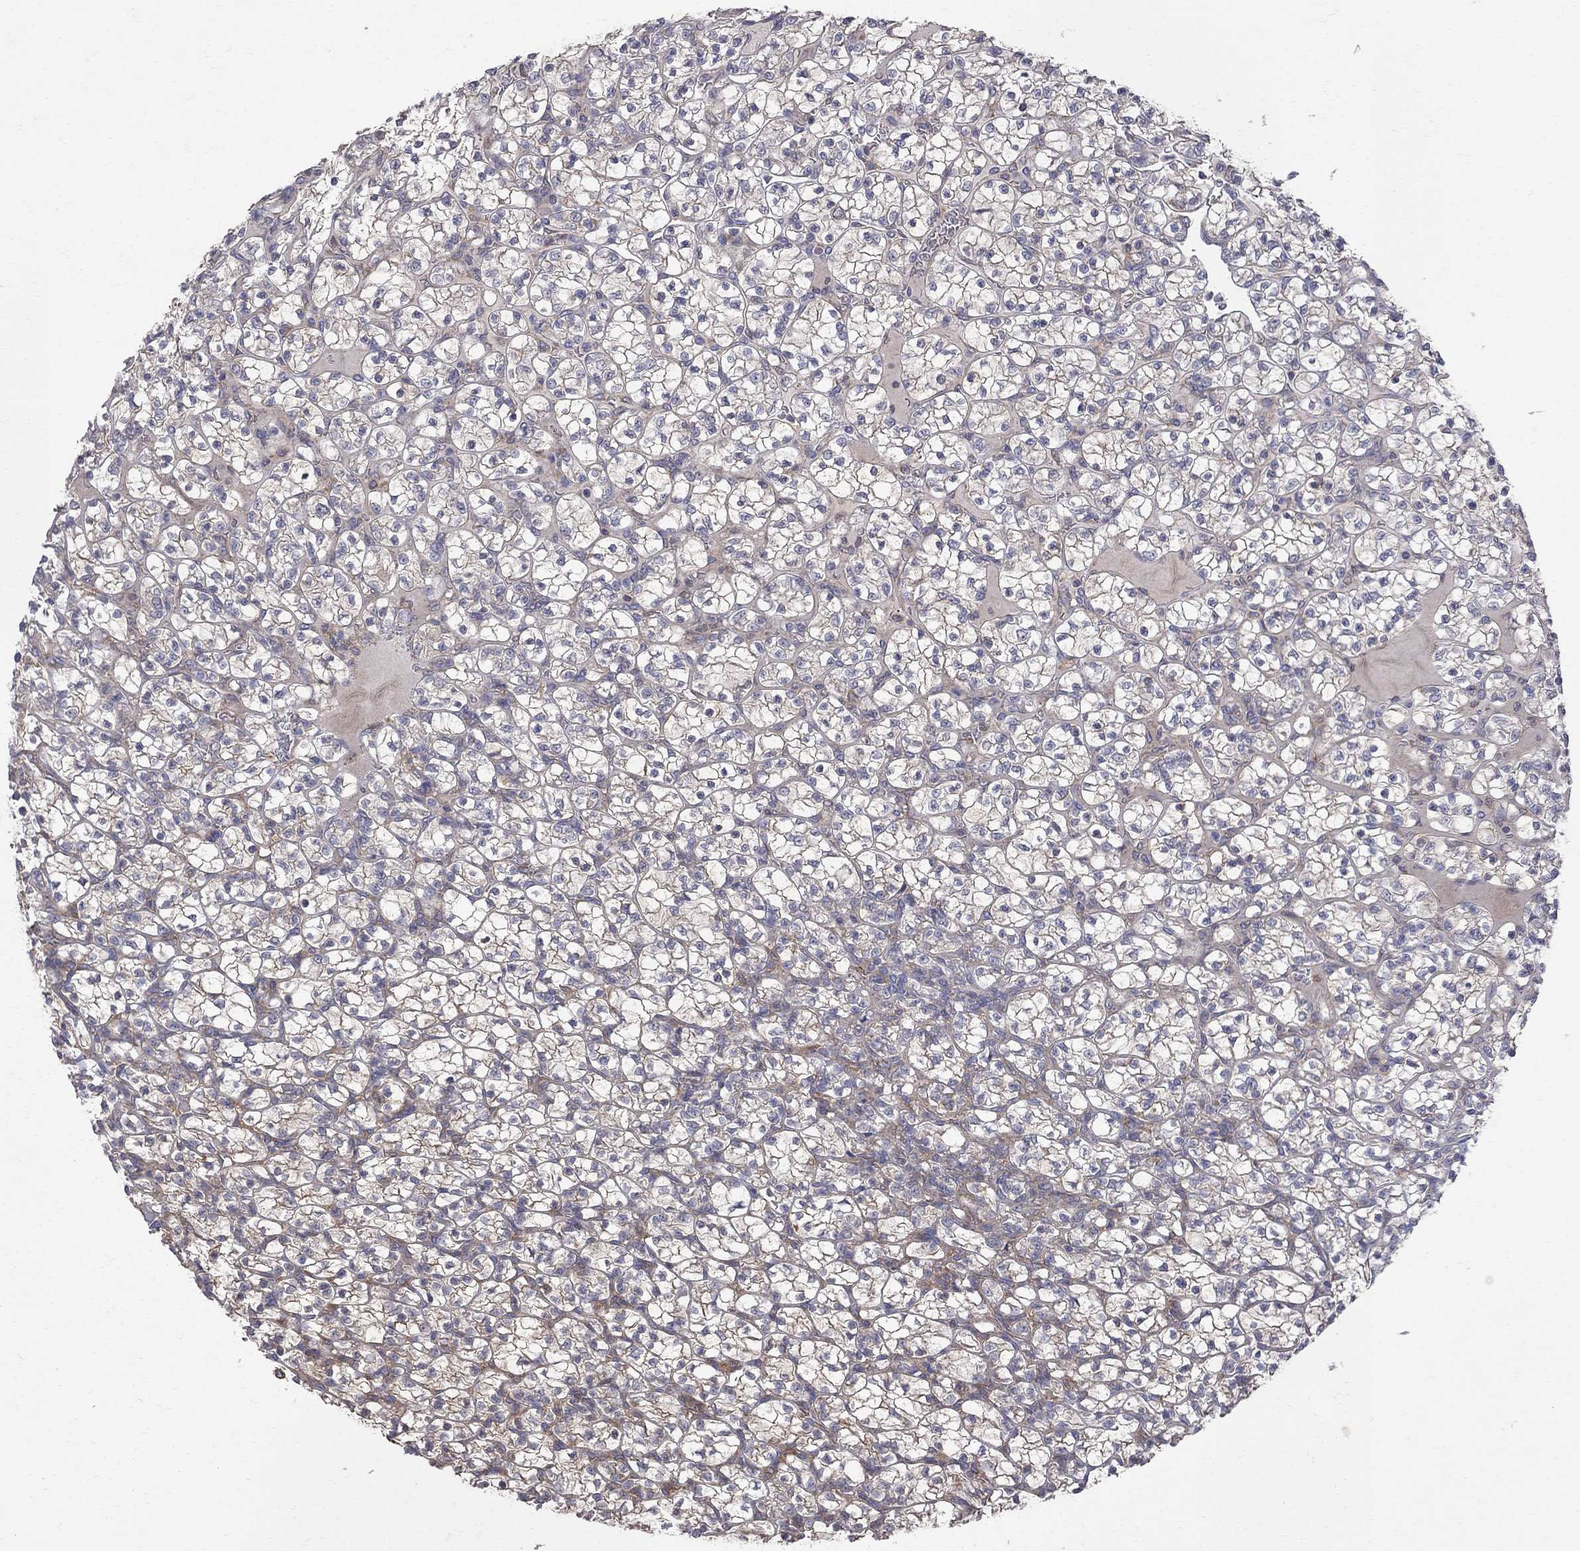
{"staining": {"intensity": "negative", "quantity": "none", "location": "none"}, "tissue": "renal cancer", "cell_type": "Tumor cells", "image_type": "cancer", "snomed": [{"axis": "morphology", "description": "Adenocarcinoma, NOS"}, {"axis": "topography", "description": "Kidney"}], "caption": "Tumor cells are negative for protein expression in human renal cancer (adenocarcinoma).", "gene": "ABI3", "patient": {"sex": "female", "age": 89}}